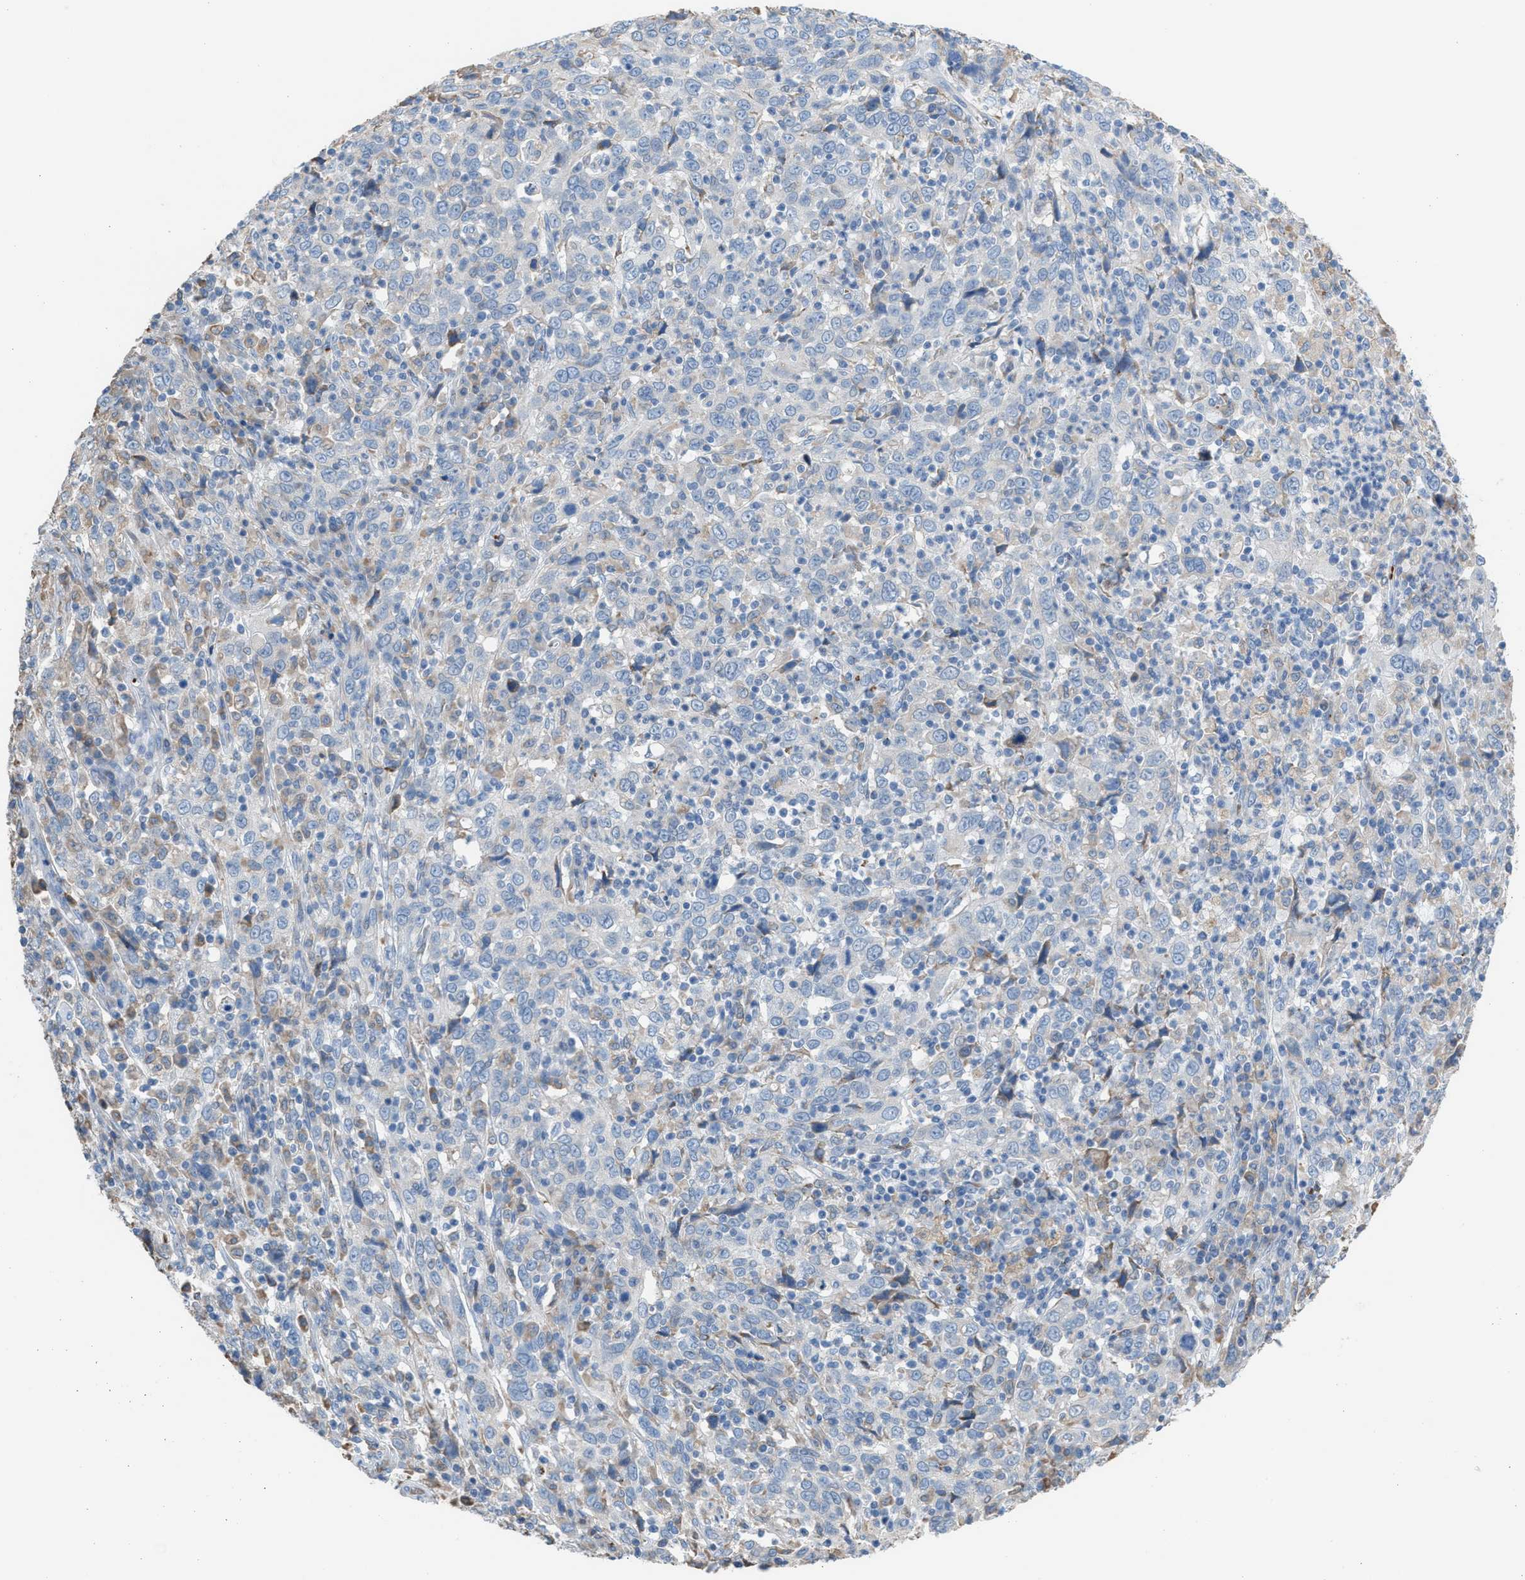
{"staining": {"intensity": "negative", "quantity": "none", "location": "none"}, "tissue": "cervical cancer", "cell_type": "Tumor cells", "image_type": "cancer", "snomed": [{"axis": "morphology", "description": "Squamous cell carcinoma, NOS"}, {"axis": "topography", "description": "Cervix"}], "caption": "The micrograph demonstrates no significant expression in tumor cells of cervical cancer (squamous cell carcinoma). (DAB IHC visualized using brightfield microscopy, high magnification).", "gene": "CA3", "patient": {"sex": "female", "age": 46}}